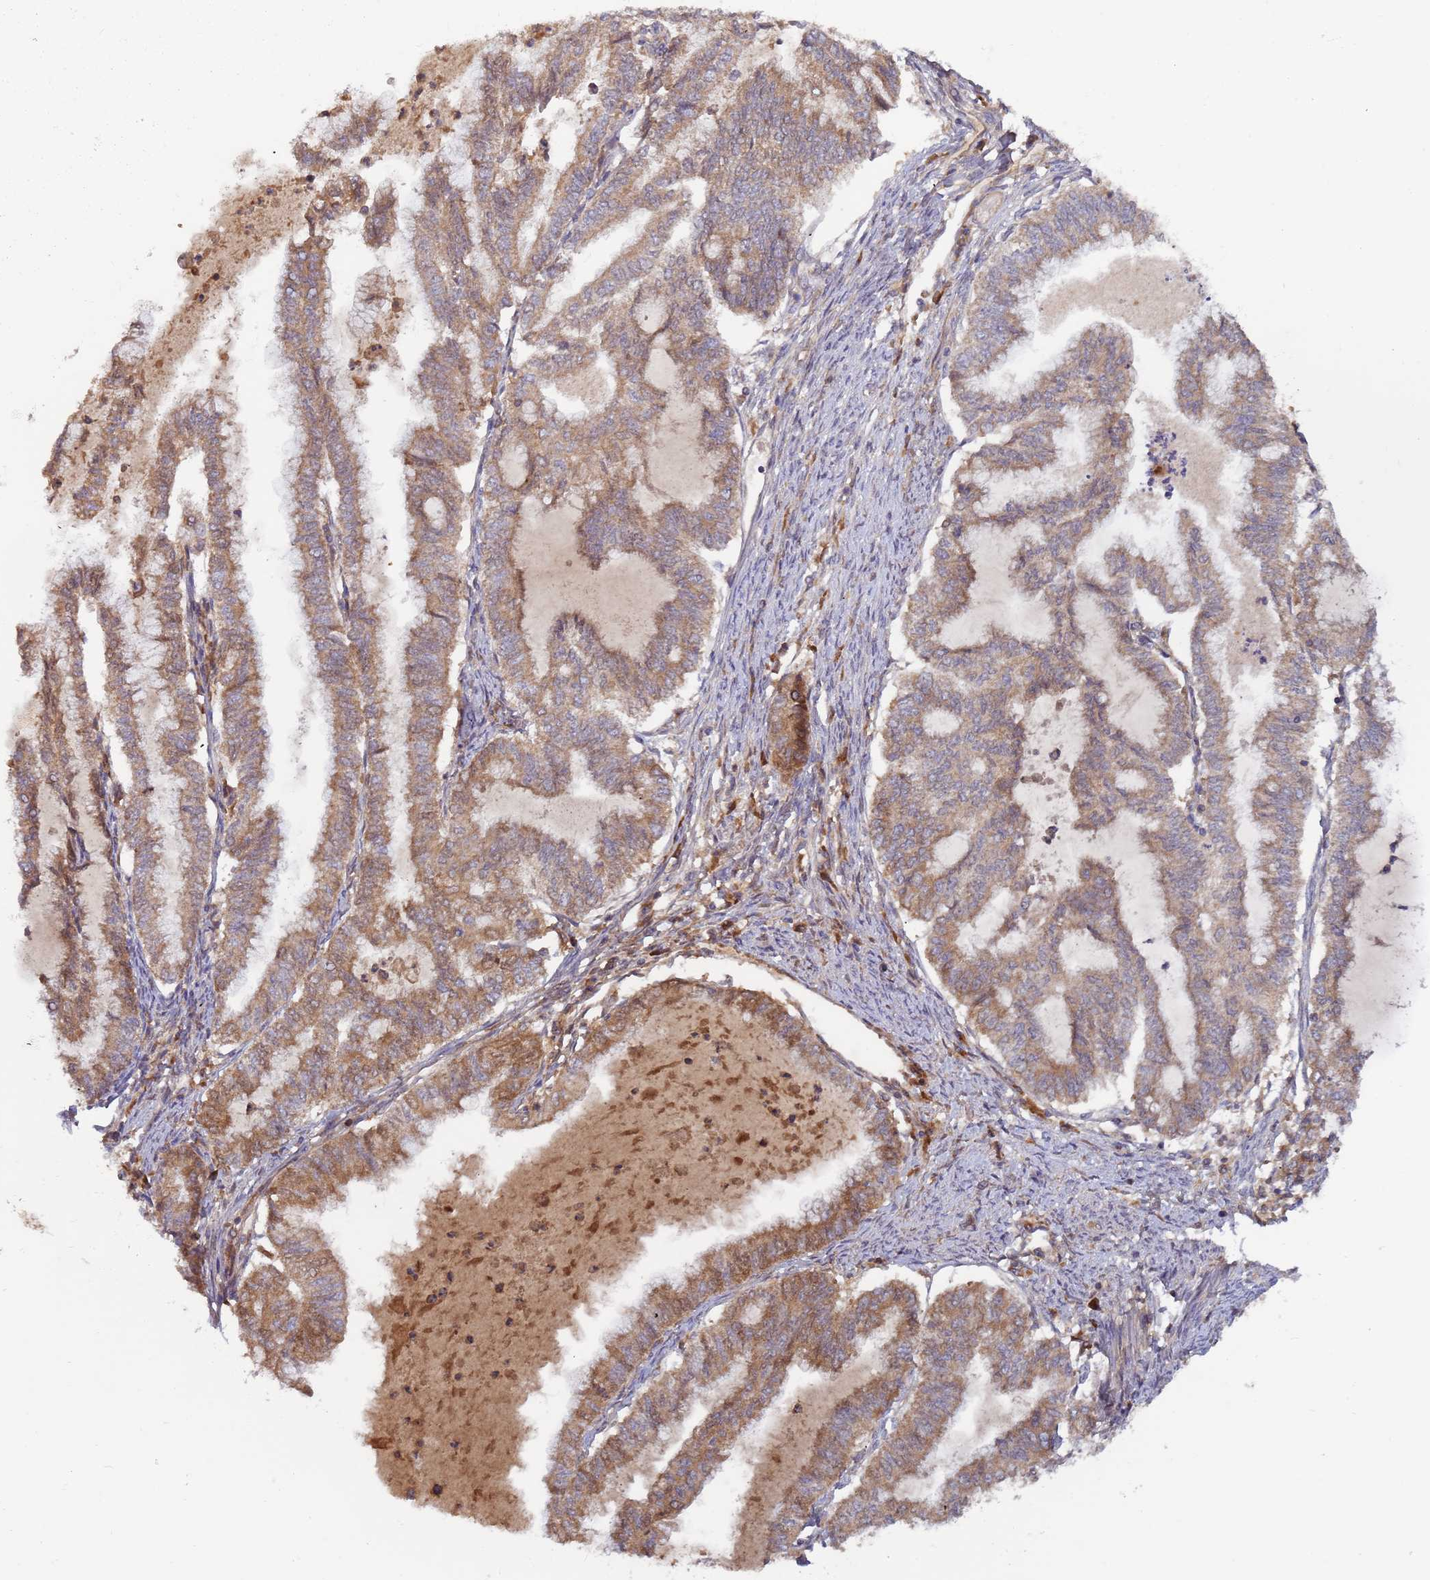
{"staining": {"intensity": "moderate", "quantity": ">75%", "location": "cytoplasmic/membranous"}, "tissue": "endometrial cancer", "cell_type": "Tumor cells", "image_type": "cancer", "snomed": [{"axis": "morphology", "description": "Adenocarcinoma, NOS"}, {"axis": "topography", "description": "Endometrium"}], "caption": "Immunohistochemistry (IHC) photomicrograph of human endometrial adenocarcinoma stained for a protein (brown), which reveals medium levels of moderate cytoplasmic/membranous staining in approximately >75% of tumor cells.", "gene": "OR5A2", "patient": {"sex": "female", "age": 79}}